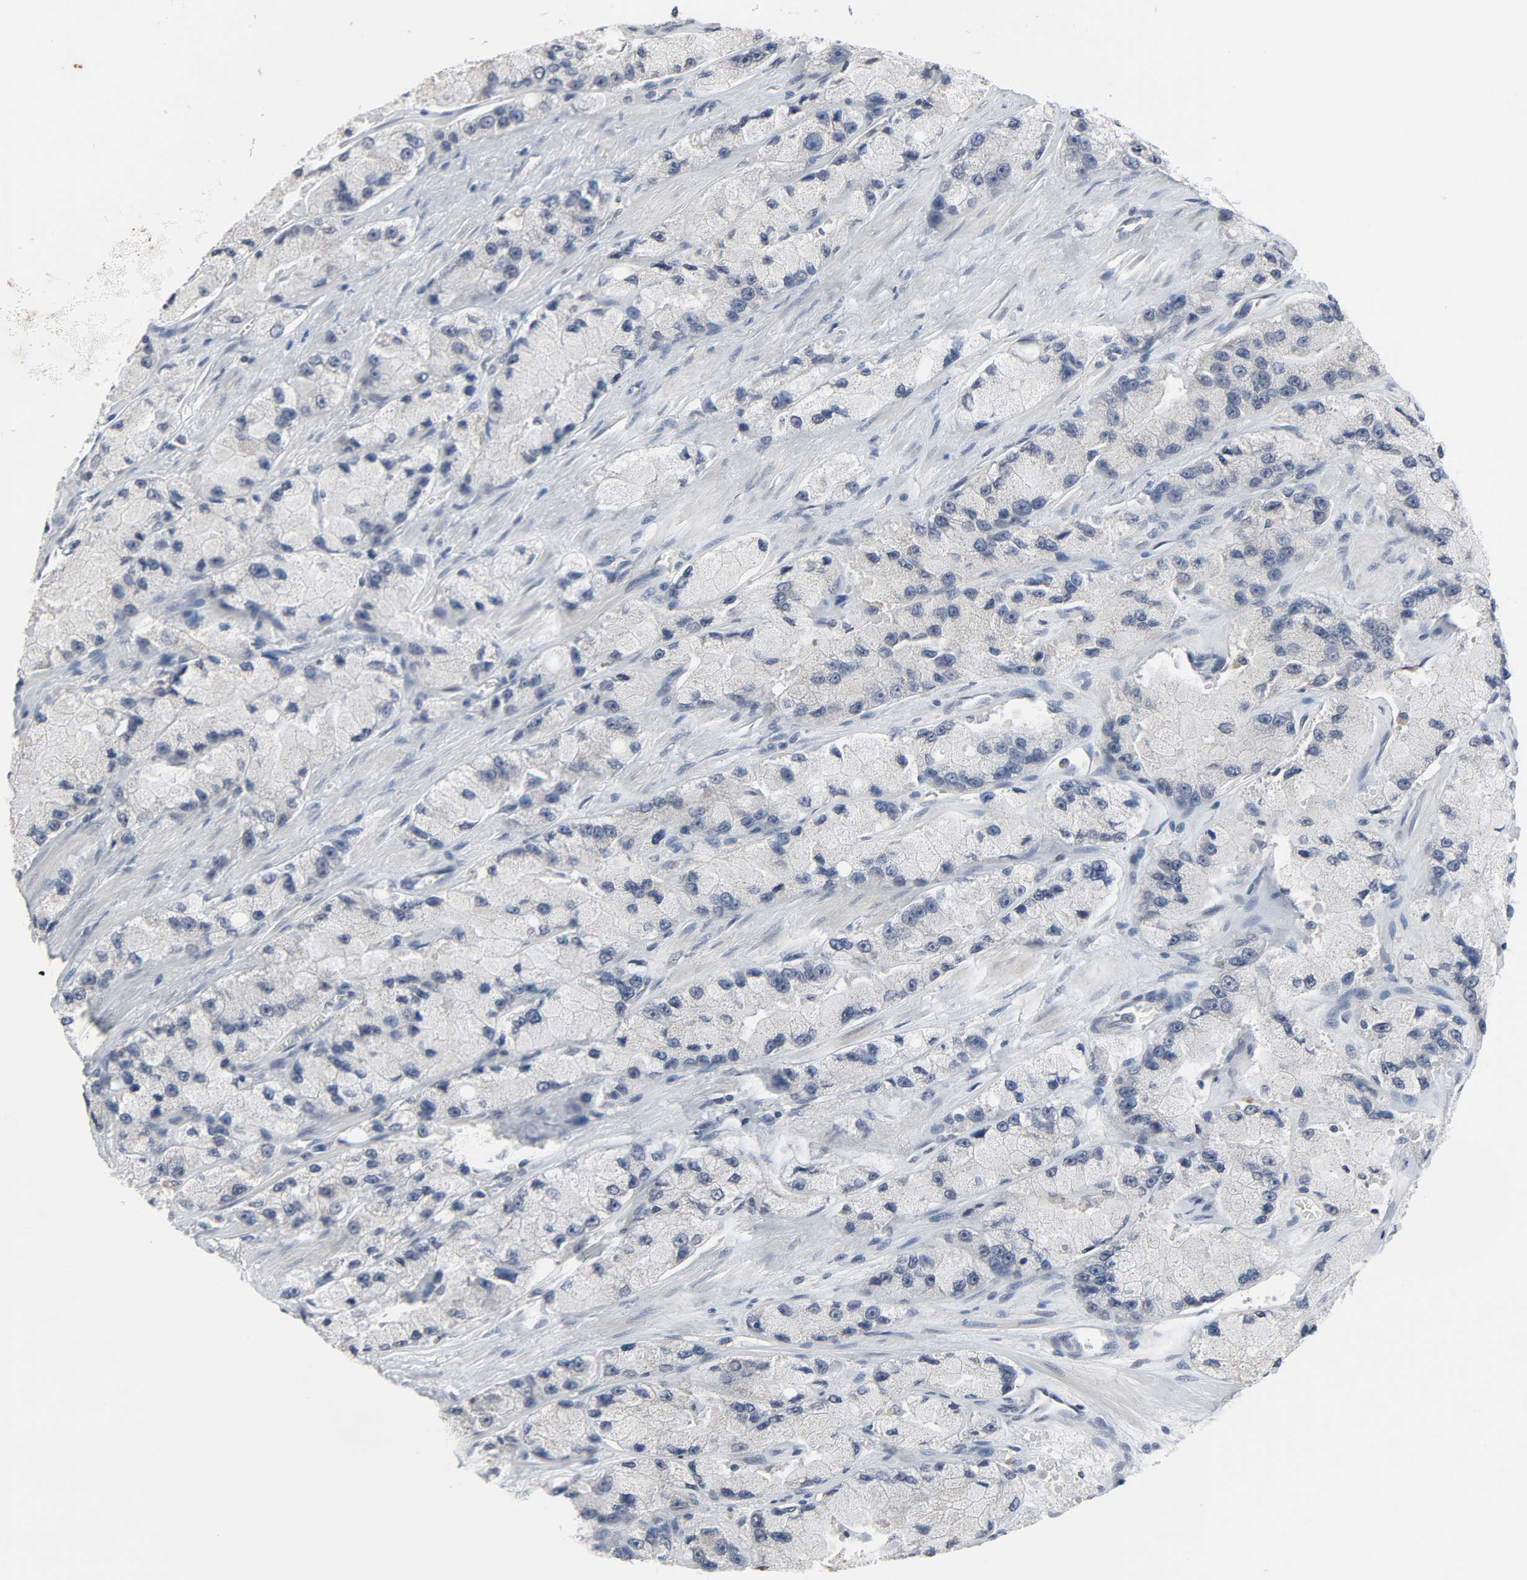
{"staining": {"intensity": "negative", "quantity": "none", "location": "none"}, "tissue": "prostate cancer", "cell_type": "Tumor cells", "image_type": "cancer", "snomed": [{"axis": "morphology", "description": "Adenocarcinoma, High grade"}, {"axis": "topography", "description": "Prostate"}], "caption": "Immunohistochemical staining of prostate cancer demonstrates no significant staining in tumor cells.", "gene": "MT3", "patient": {"sex": "male", "age": 58}}